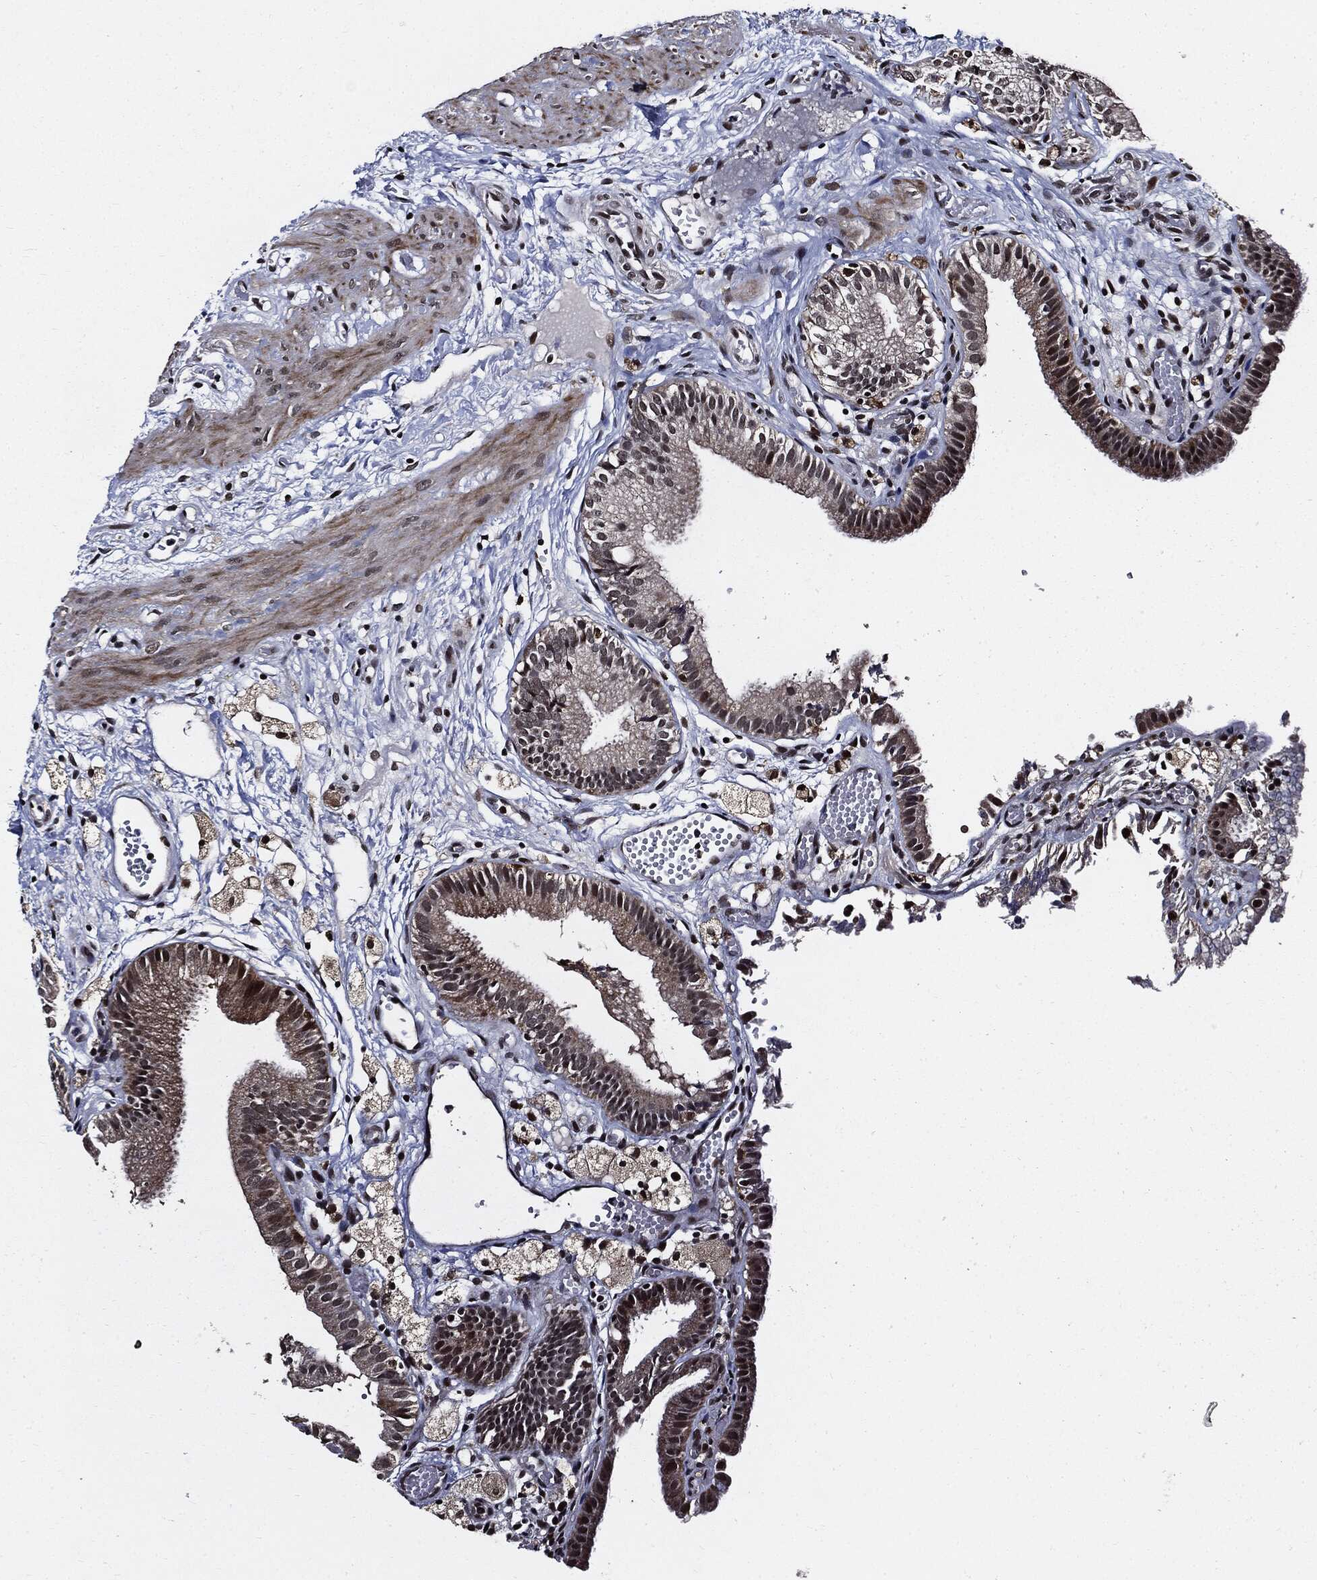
{"staining": {"intensity": "moderate", "quantity": "25%-75%", "location": "cytoplasmic/membranous,nuclear"}, "tissue": "gallbladder", "cell_type": "Glandular cells", "image_type": "normal", "snomed": [{"axis": "morphology", "description": "Normal tissue, NOS"}, {"axis": "topography", "description": "Gallbladder"}], "caption": "Human gallbladder stained for a protein (brown) displays moderate cytoplasmic/membranous,nuclear positive positivity in approximately 25%-75% of glandular cells.", "gene": "SUGT1", "patient": {"sex": "female", "age": 24}}